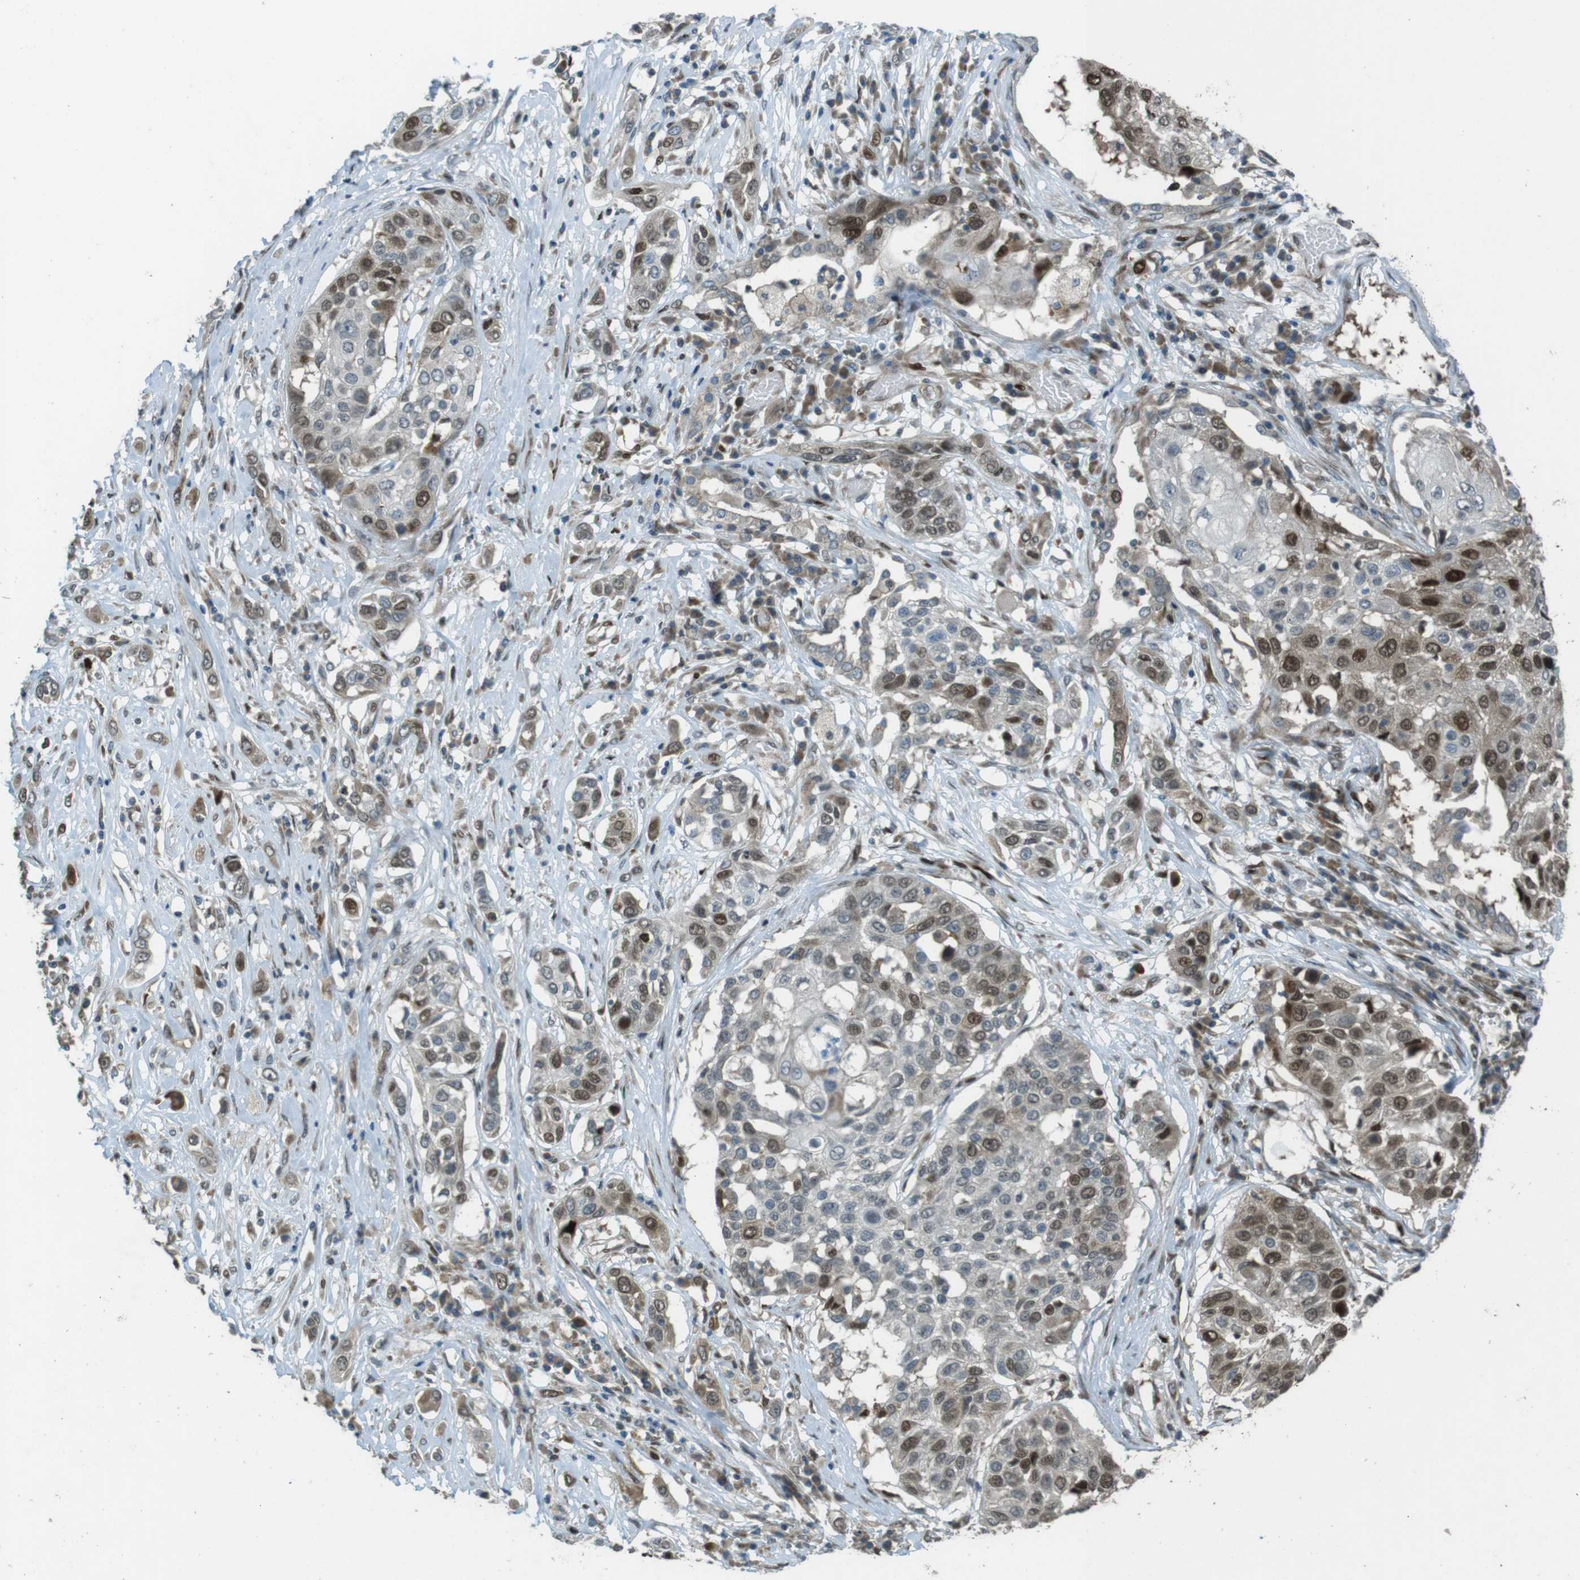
{"staining": {"intensity": "strong", "quantity": "25%-75%", "location": "nuclear"}, "tissue": "lung cancer", "cell_type": "Tumor cells", "image_type": "cancer", "snomed": [{"axis": "morphology", "description": "Squamous cell carcinoma, NOS"}, {"axis": "topography", "description": "Lung"}], "caption": "Lung cancer (squamous cell carcinoma) stained with immunohistochemistry displays strong nuclear staining in approximately 25%-75% of tumor cells.", "gene": "ZNF330", "patient": {"sex": "male", "age": 71}}